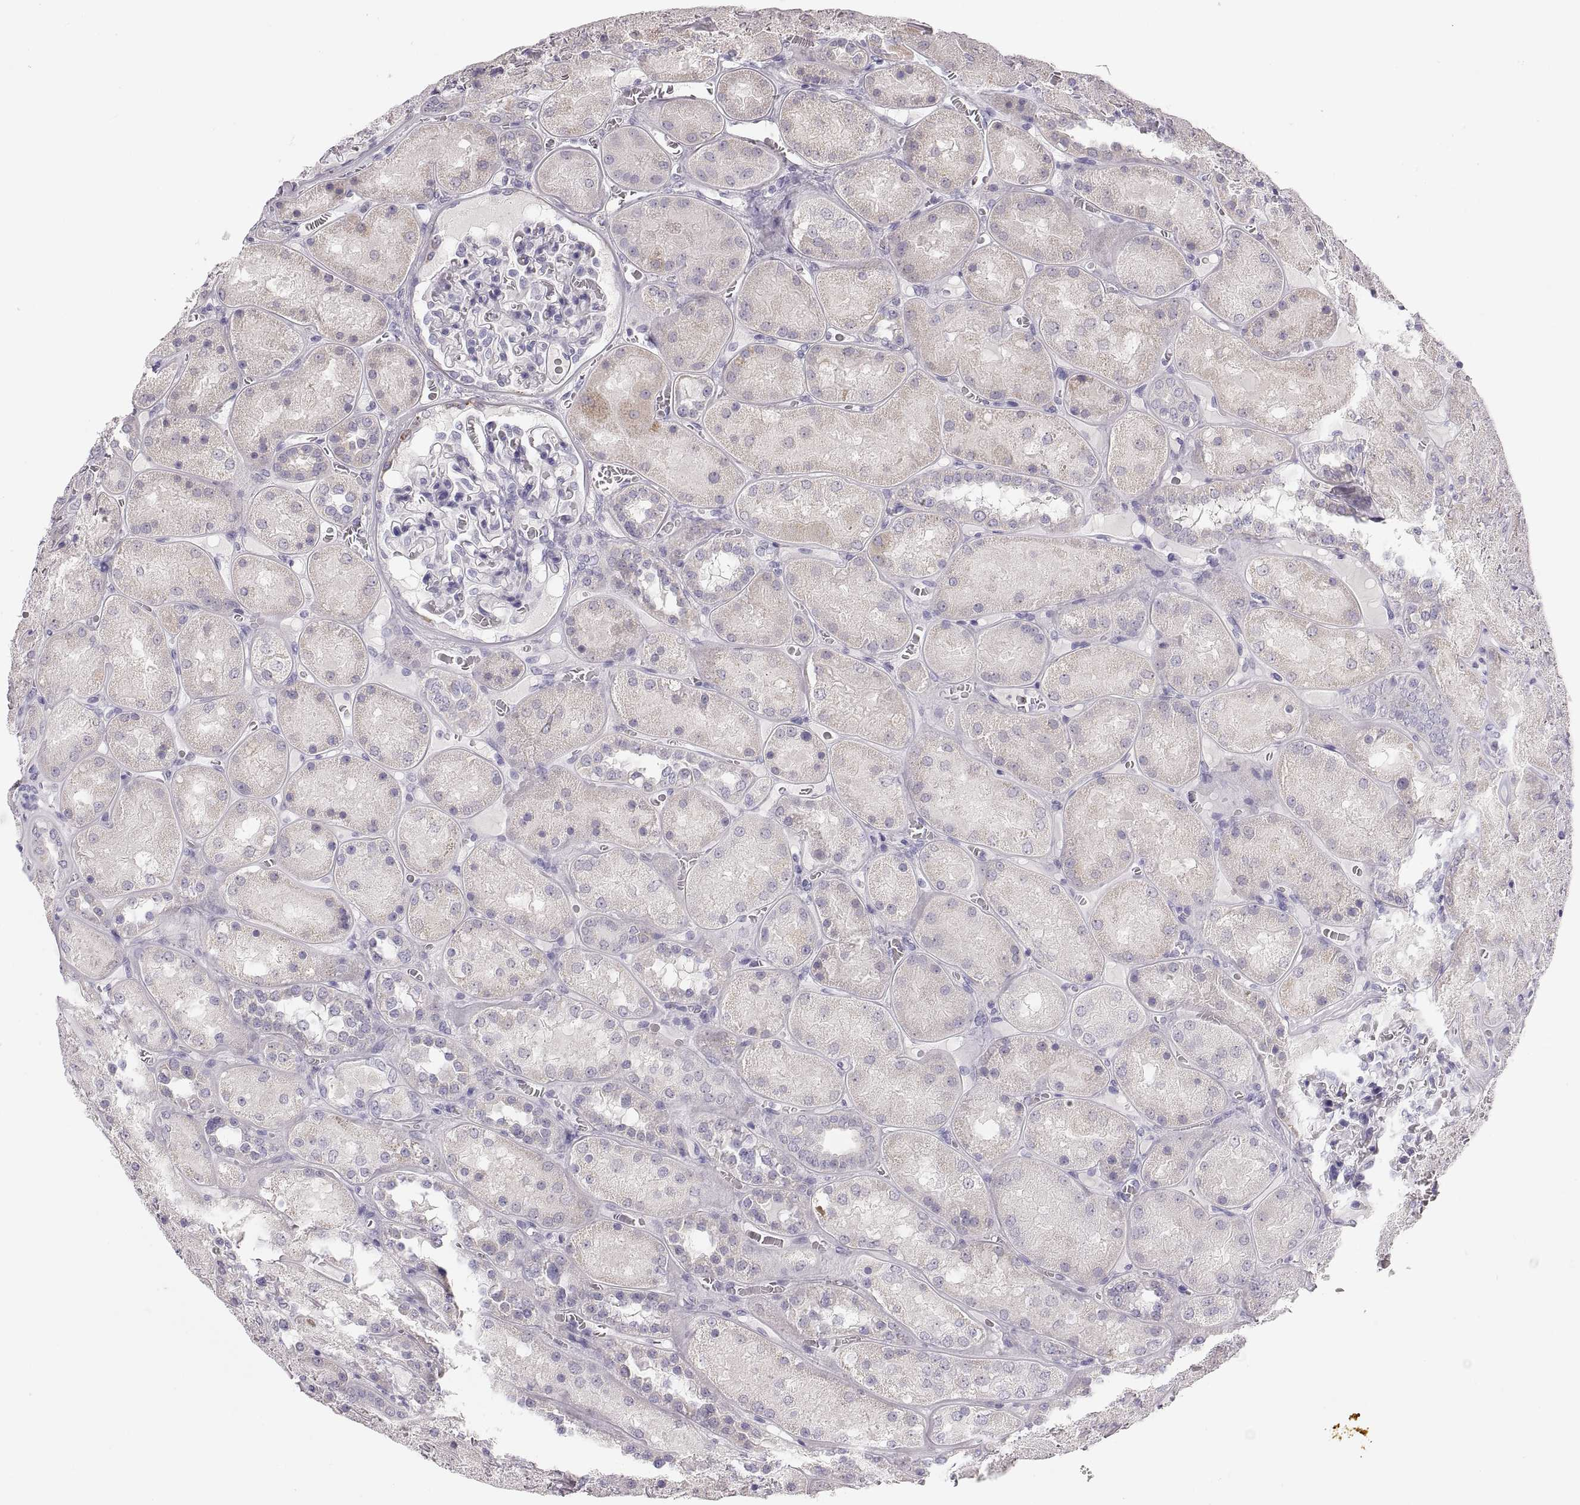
{"staining": {"intensity": "negative", "quantity": "none", "location": "none"}, "tissue": "kidney", "cell_type": "Cells in glomeruli", "image_type": "normal", "snomed": [{"axis": "morphology", "description": "Normal tissue, NOS"}, {"axis": "topography", "description": "Kidney"}], "caption": "A high-resolution histopathology image shows immunohistochemistry (IHC) staining of unremarkable kidney, which exhibits no significant expression in cells in glomeruli. (Stains: DAB (3,3'-diaminobenzidine) immunohistochemistry (IHC) with hematoxylin counter stain, Microscopy: brightfield microscopy at high magnification).", "gene": "COL9A3", "patient": {"sex": "male", "age": 73}}